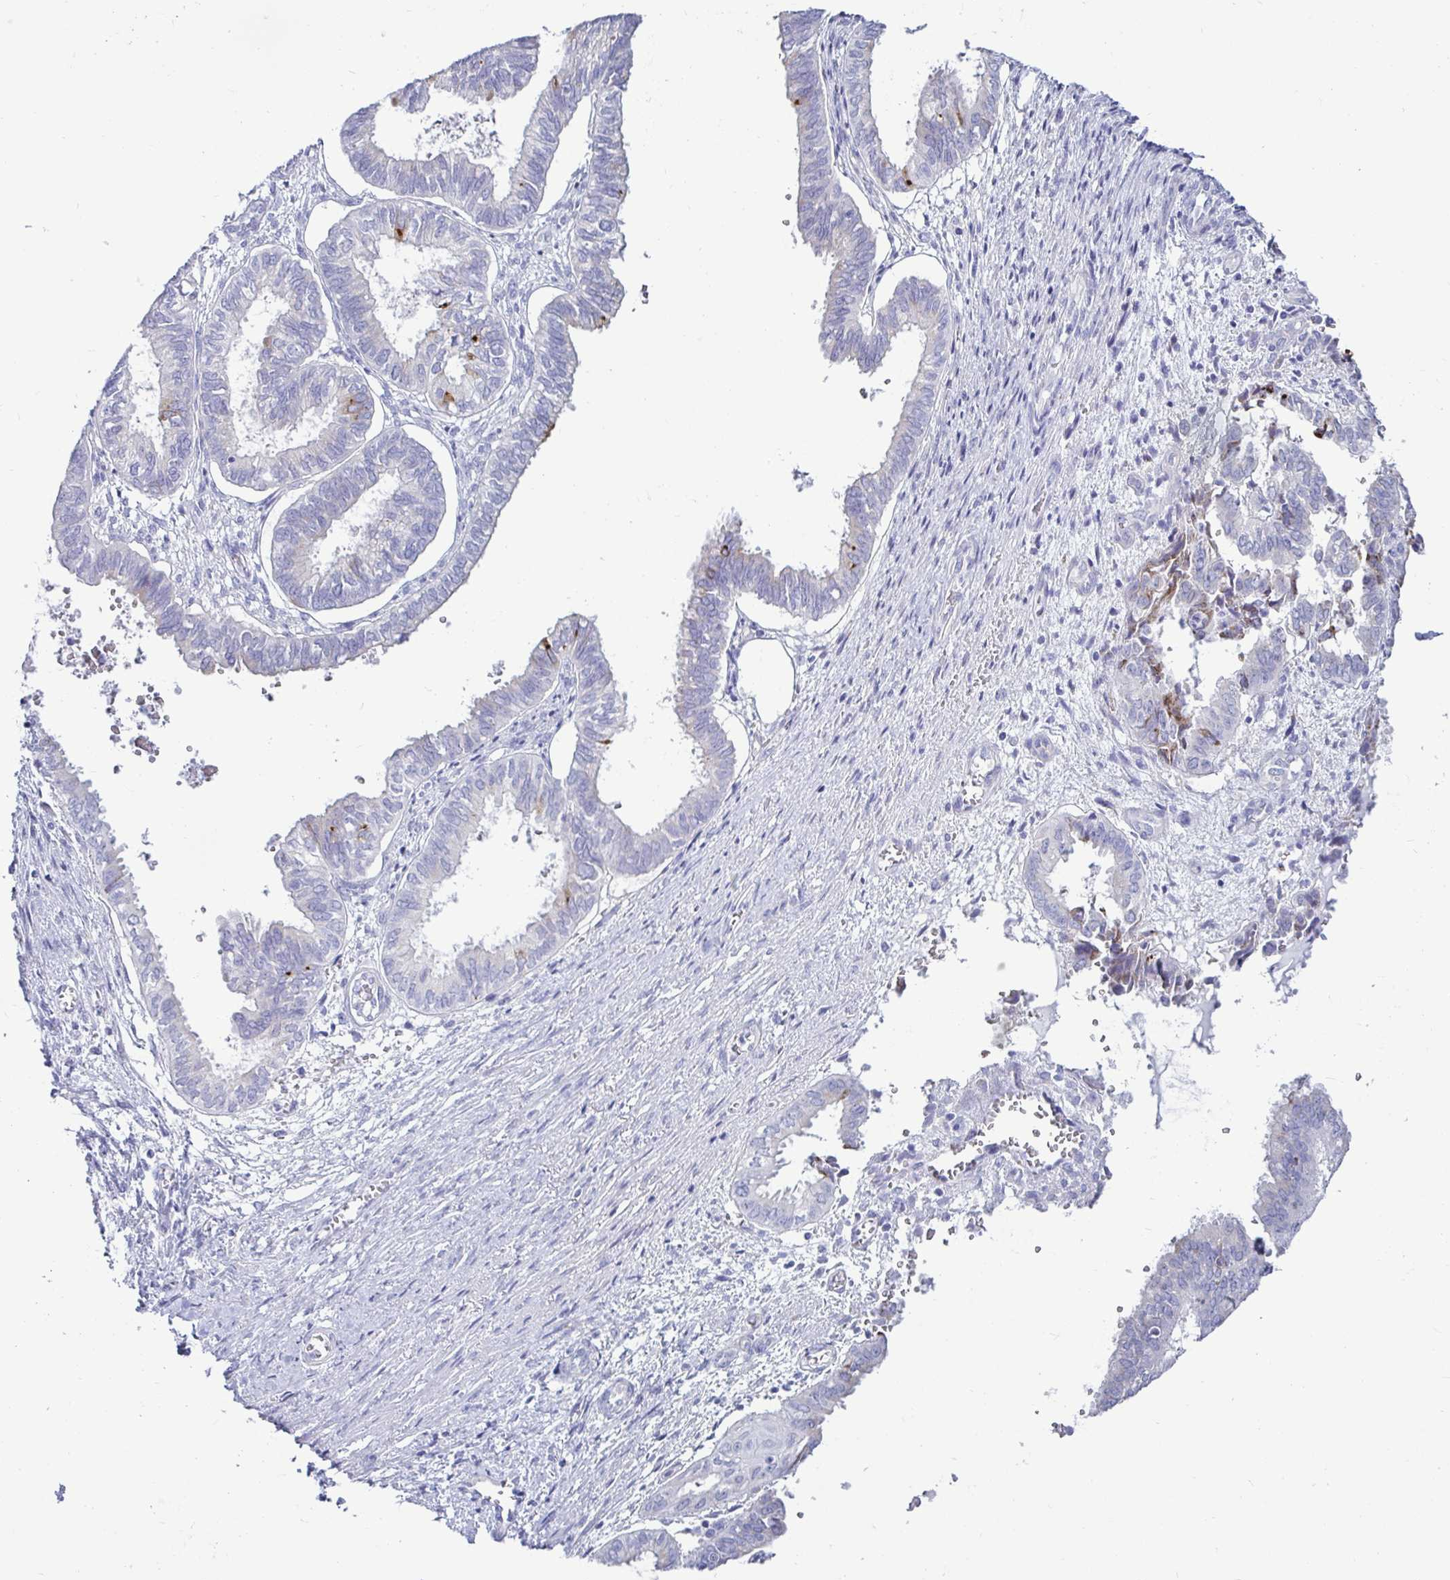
{"staining": {"intensity": "negative", "quantity": "none", "location": "none"}, "tissue": "ovarian cancer", "cell_type": "Tumor cells", "image_type": "cancer", "snomed": [{"axis": "morphology", "description": "Carcinoma, endometroid"}, {"axis": "topography", "description": "Ovary"}], "caption": "This is an IHC micrograph of ovarian cancer. There is no positivity in tumor cells.", "gene": "TFPI2", "patient": {"sex": "female", "age": 64}}